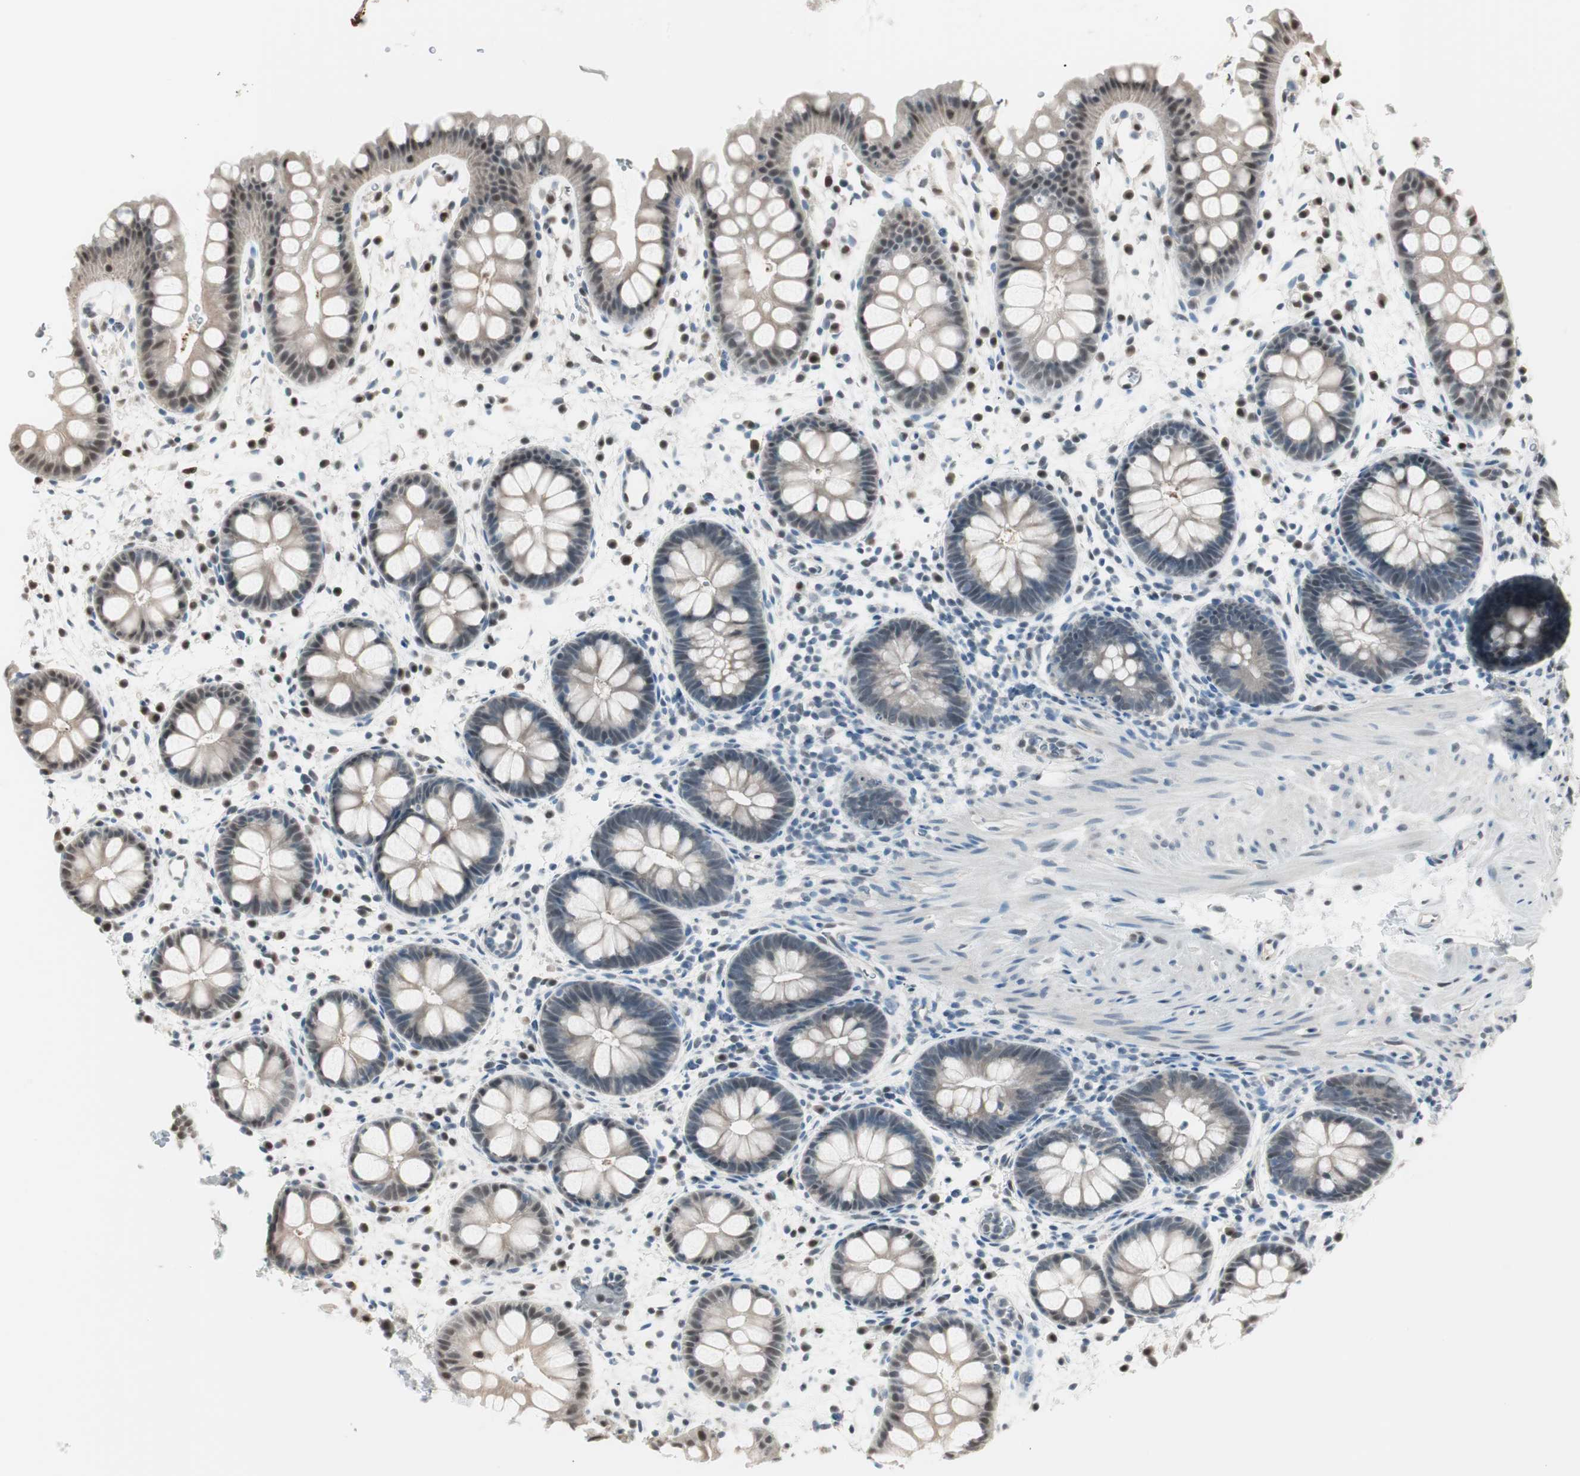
{"staining": {"intensity": "moderate", "quantity": "25%-75%", "location": "nuclear"}, "tissue": "rectum", "cell_type": "Glandular cells", "image_type": "normal", "snomed": [{"axis": "morphology", "description": "Normal tissue, NOS"}, {"axis": "topography", "description": "Rectum"}], "caption": "Brown immunohistochemical staining in unremarkable human rectum exhibits moderate nuclear staining in about 25%-75% of glandular cells.", "gene": "LONP2", "patient": {"sex": "female", "age": 24}}